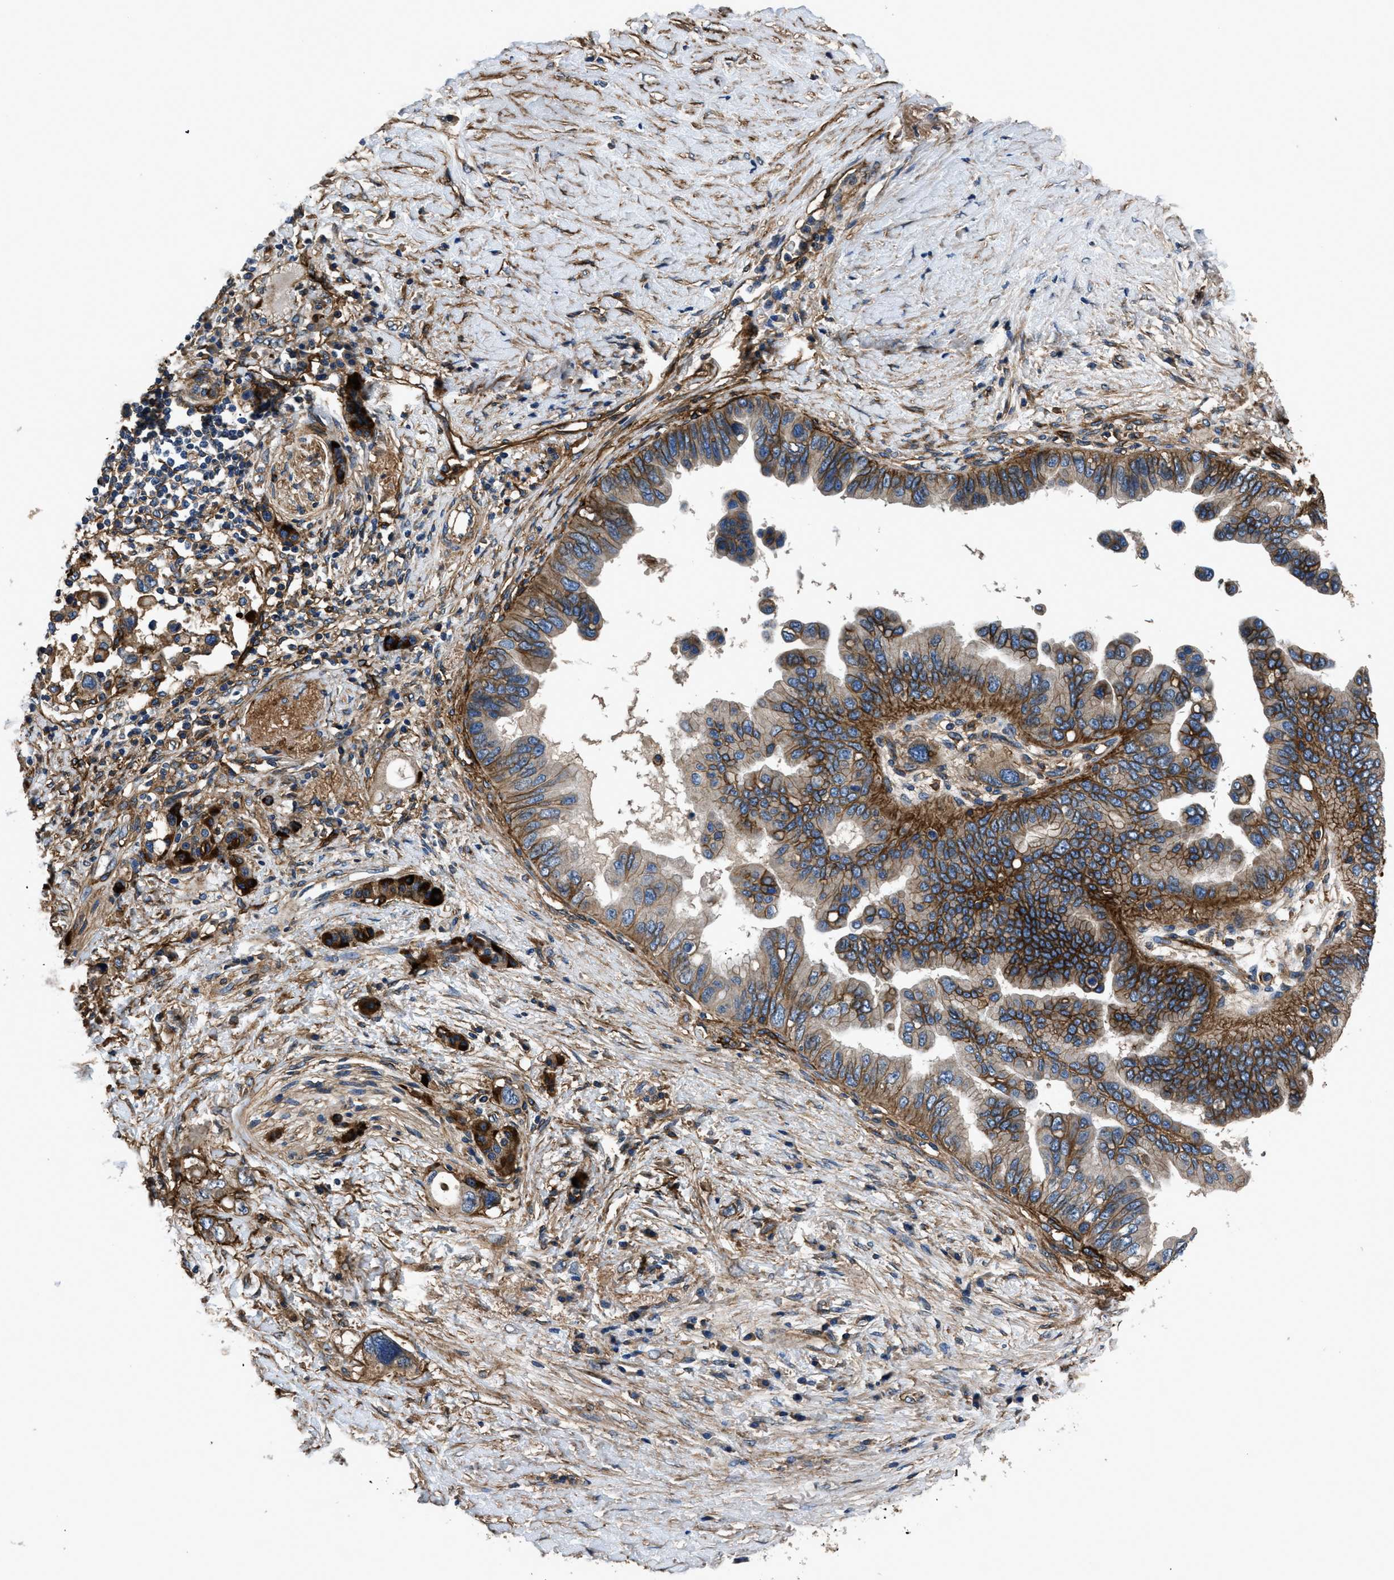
{"staining": {"intensity": "weak", "quantity": ">75%", "location": "cytoplasmic/membranous"}, "tissue": "pancreatic cancer", "cell_type": "Tumor cells", "image_type": "cancer", "snomed": [{"axis": "morphology", "description": "Adenocarcinoma, NOS"}, {"axis": "topography", "description": "Pancreas"}], "caption": "This image exhibits IHC staining of adenocarcinoma (pancreatic), with low weak cytoplasmic/membranous expression in about >75% of tumor cells.", "gene": "CD276", "patient": {"sex": "female", "age": 56}}